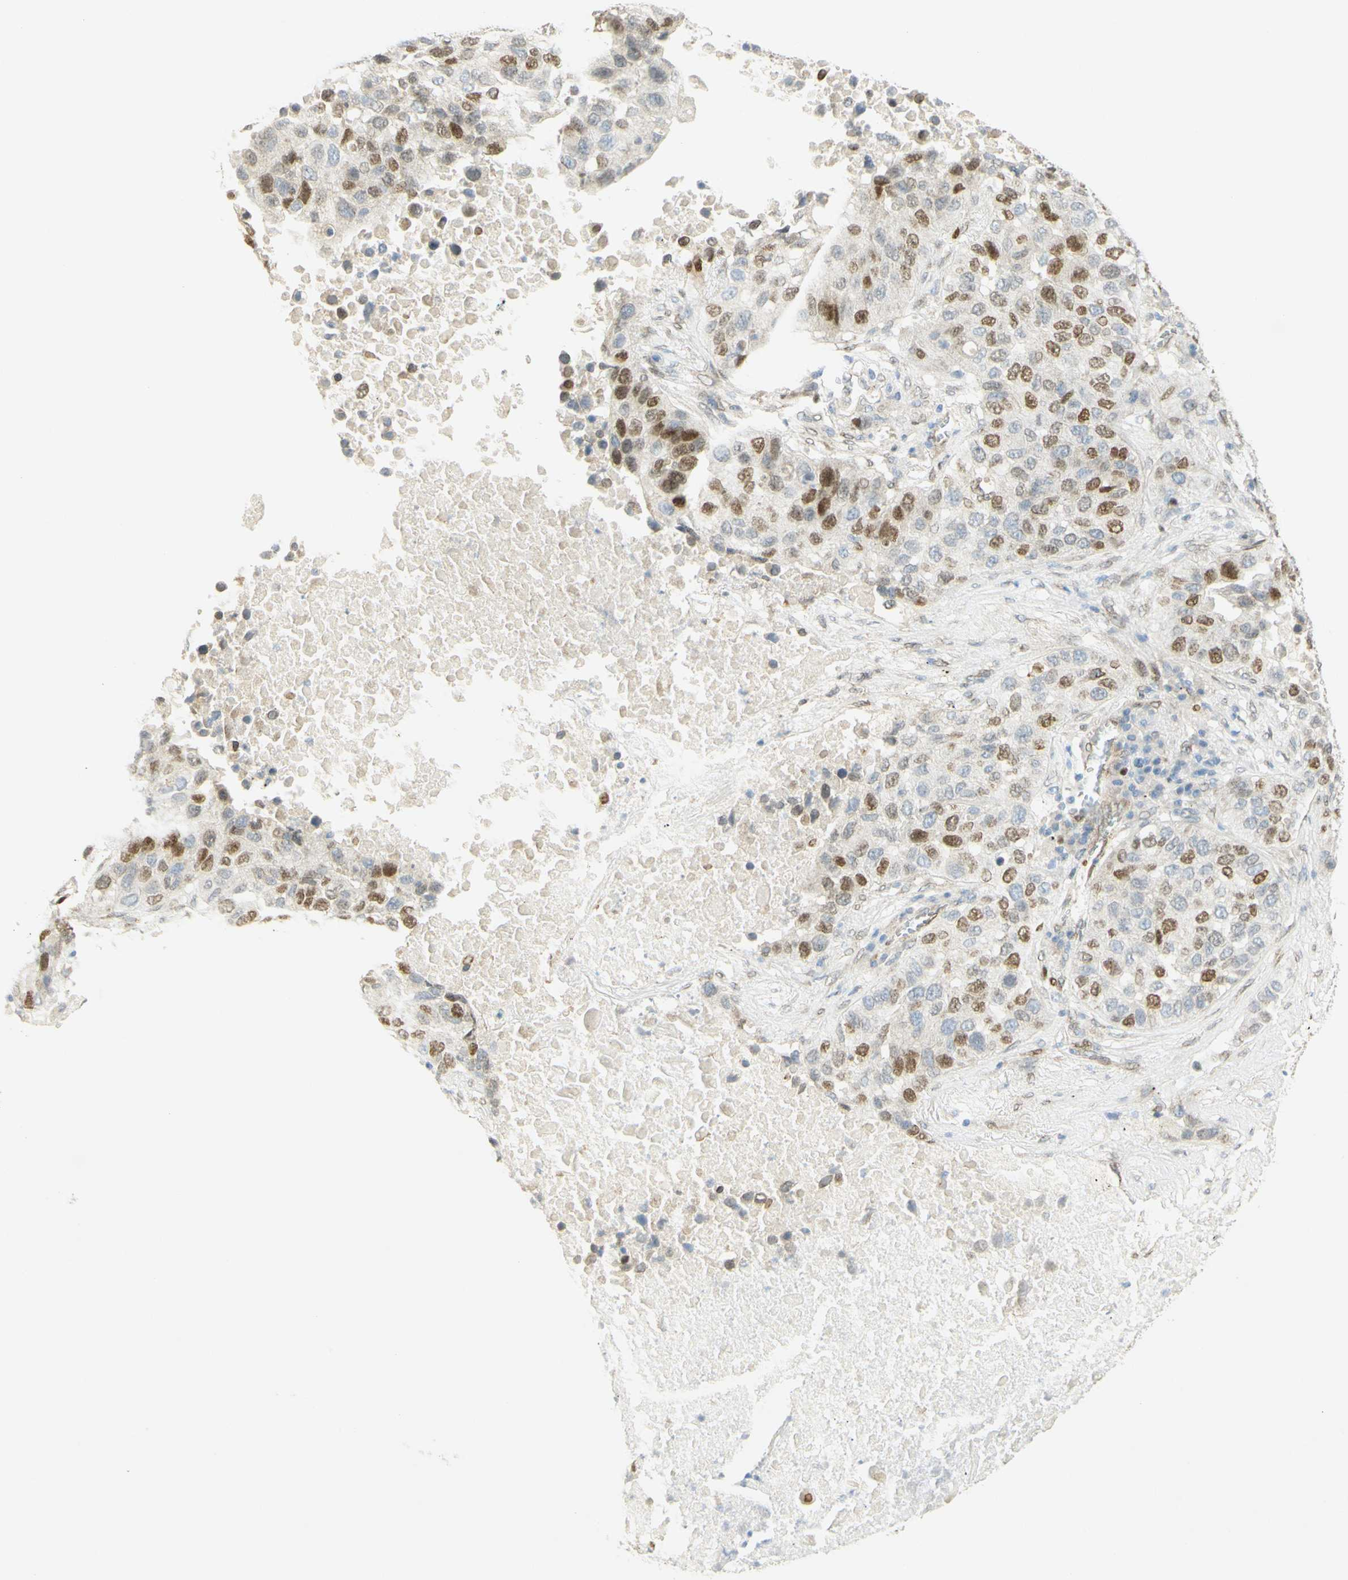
{"staining": {"intensity": "moderate", "quantity": "25%-75%", "location": "nuclear"}, "tissue": "lung cancer", "cell_type": "Tumor cells", "image_type": "cancer", "snomed": [{"axis": "morphology", "description": "Squamous cell carcinoma, NOS"}, {"axis": "topography", "description": "Lung"}], "caption": "Immunohistochemistry (IHC) (DAB) staining of squamous cell carcinoma (lung) displays moderate nuclear protein positivity in approximately 25%-75% of tumor cells. (DAB (3,3'-diaminobenzidine) IHC with brightfield microscopy, high magnification).", "gene": "E2F1", "patient": {"sex": "male", "age": 57}}